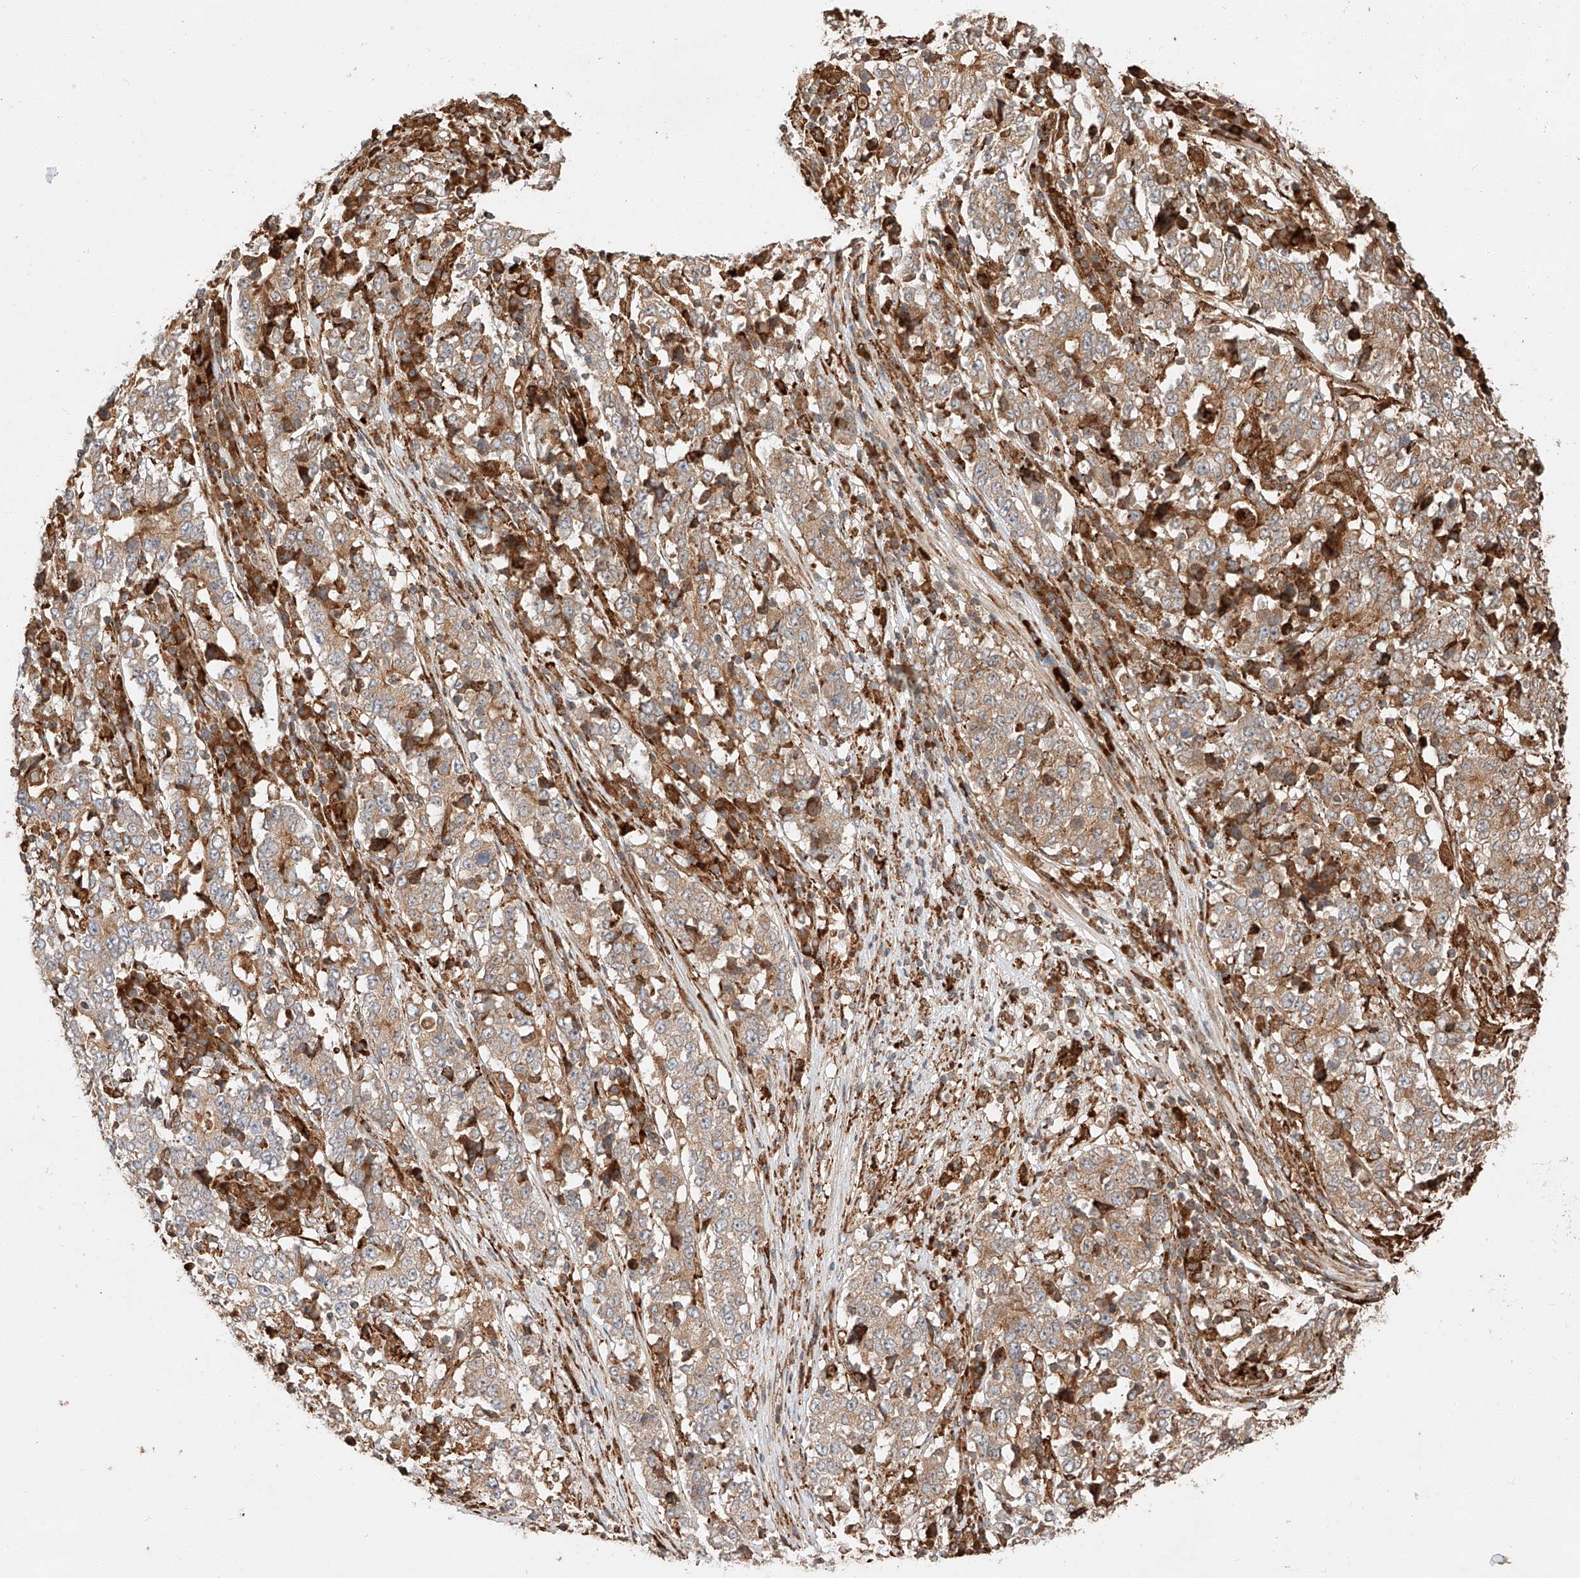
{"staining": {"intensity": "moderate", "quantity": ">75%", "location": "cytoplasmic/membranous"}, "tissue": "stomach cancer", "cell_type": "Tumor cells", "image_type": "cancer", "snomed": [{"axis": "morphology", "description": "Adenocarcinoma, NOS"}, {"axis": "topography", "description": "Stomach"}], "caption": "Immunohistochemistry (IHC) micrograph of neoplastic tissue: human stomach adenocarcinoma stained using immunohistochemistry (IHC) demonstrates medium levels of moderate protein expression localized specifically in the cytoplasmic/membranous of tumor cells, appearing as a cytoplasmic/membranous brown color.", "gene": "ZNF84", "patient": {"sex": "male", "age": 59}}